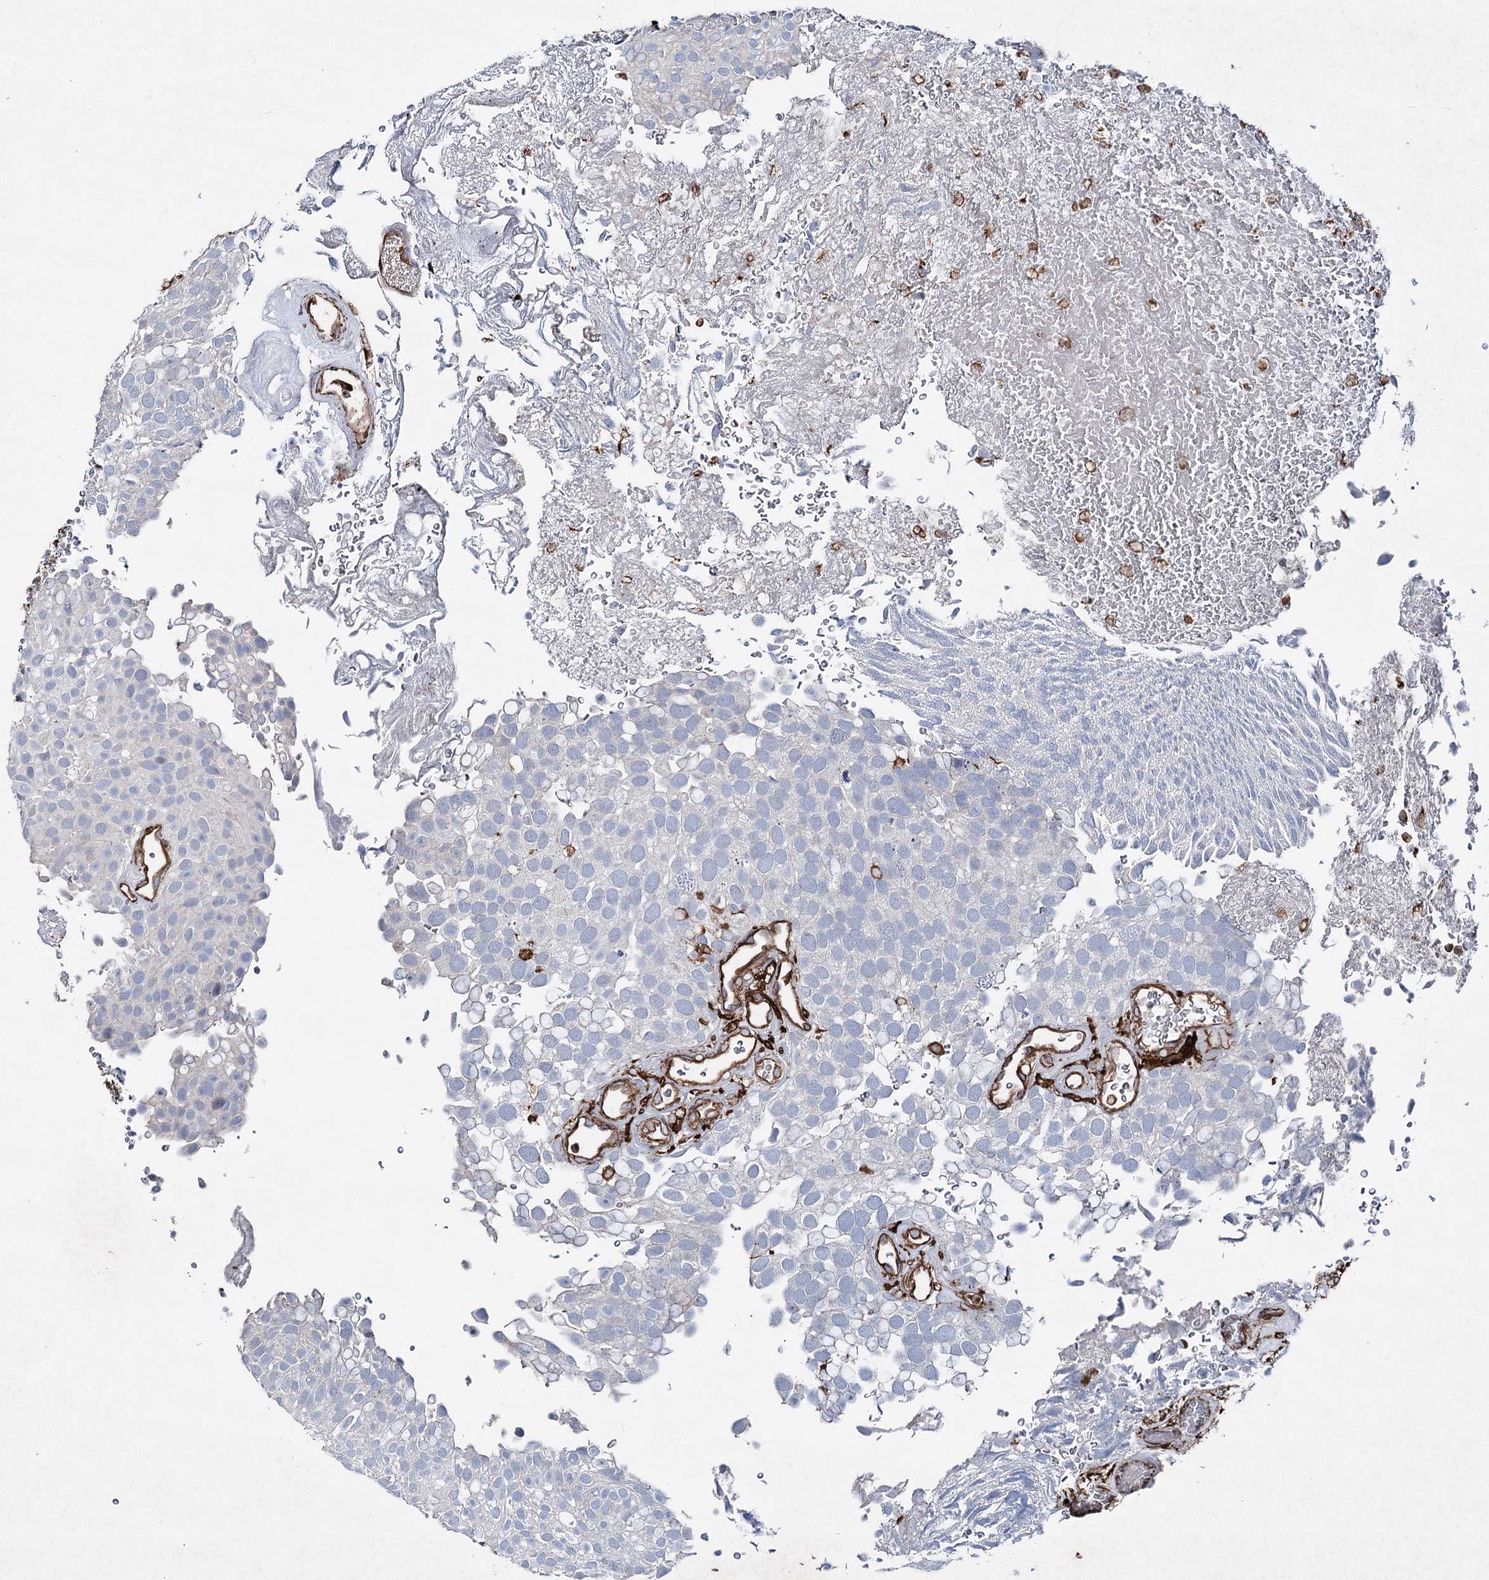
{"staining": {"intensity": "negative", "quantity": "none", "location": "none"}, "tissue": "urothelial cancer", "cell_type": "Tumor cells", "image_type": "cancer", "snomed": [{"axis": "morphology", "description": "Urothelial carcinoma, Low grade"}, {"axis": "topography", "description": "Urinary bladder"}], "caption": "Immunohistochemical staining of urothelial cancer reveals no significant expression in tumor cells. (DAB IHC with hematoxylin counter stain).", "gene": "CLEC4M", "patient": {"sex": "male", "age": 78}}